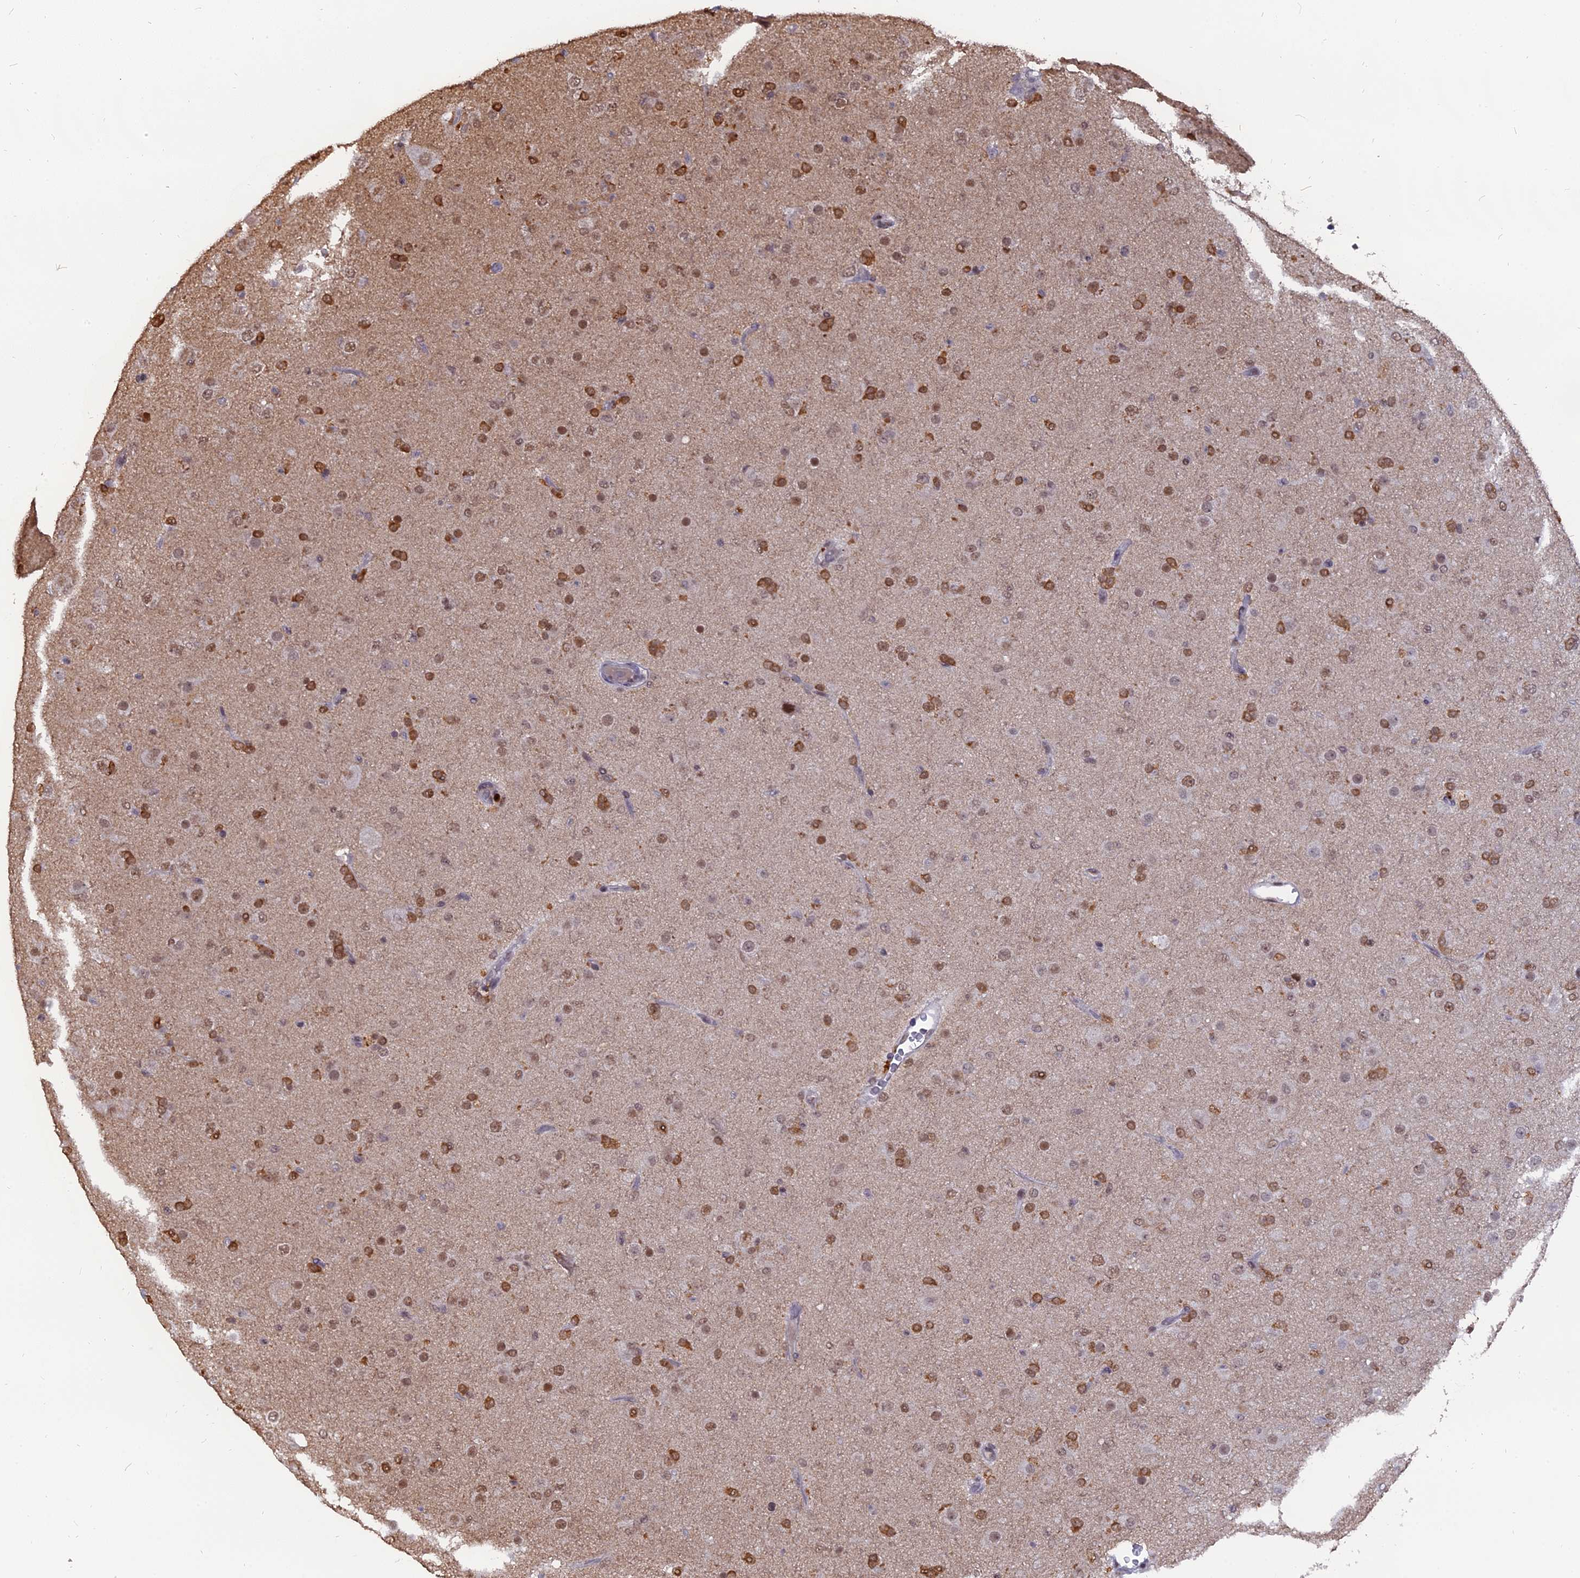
{"staining": {"intensity": "moderate", "quantity": ">75%", "location": "nuclear"}, "tissue": "glioma", "cell_type": "Tumor cells", "image_type": "cancer", "snomed": [{"axis": "morphology", "description": "Glioma, malignant, Low grade"}, {"axis": "topography", "description": "Brain"}], "caption": "This micrograph exhibits IHC staining of human low-grade glioma (malignant), with medium moderate nuclear positivity in approximately >75% of tumor cells.", "gene": "NR1H3", "patient": {"sex": "male", "age": 65}}